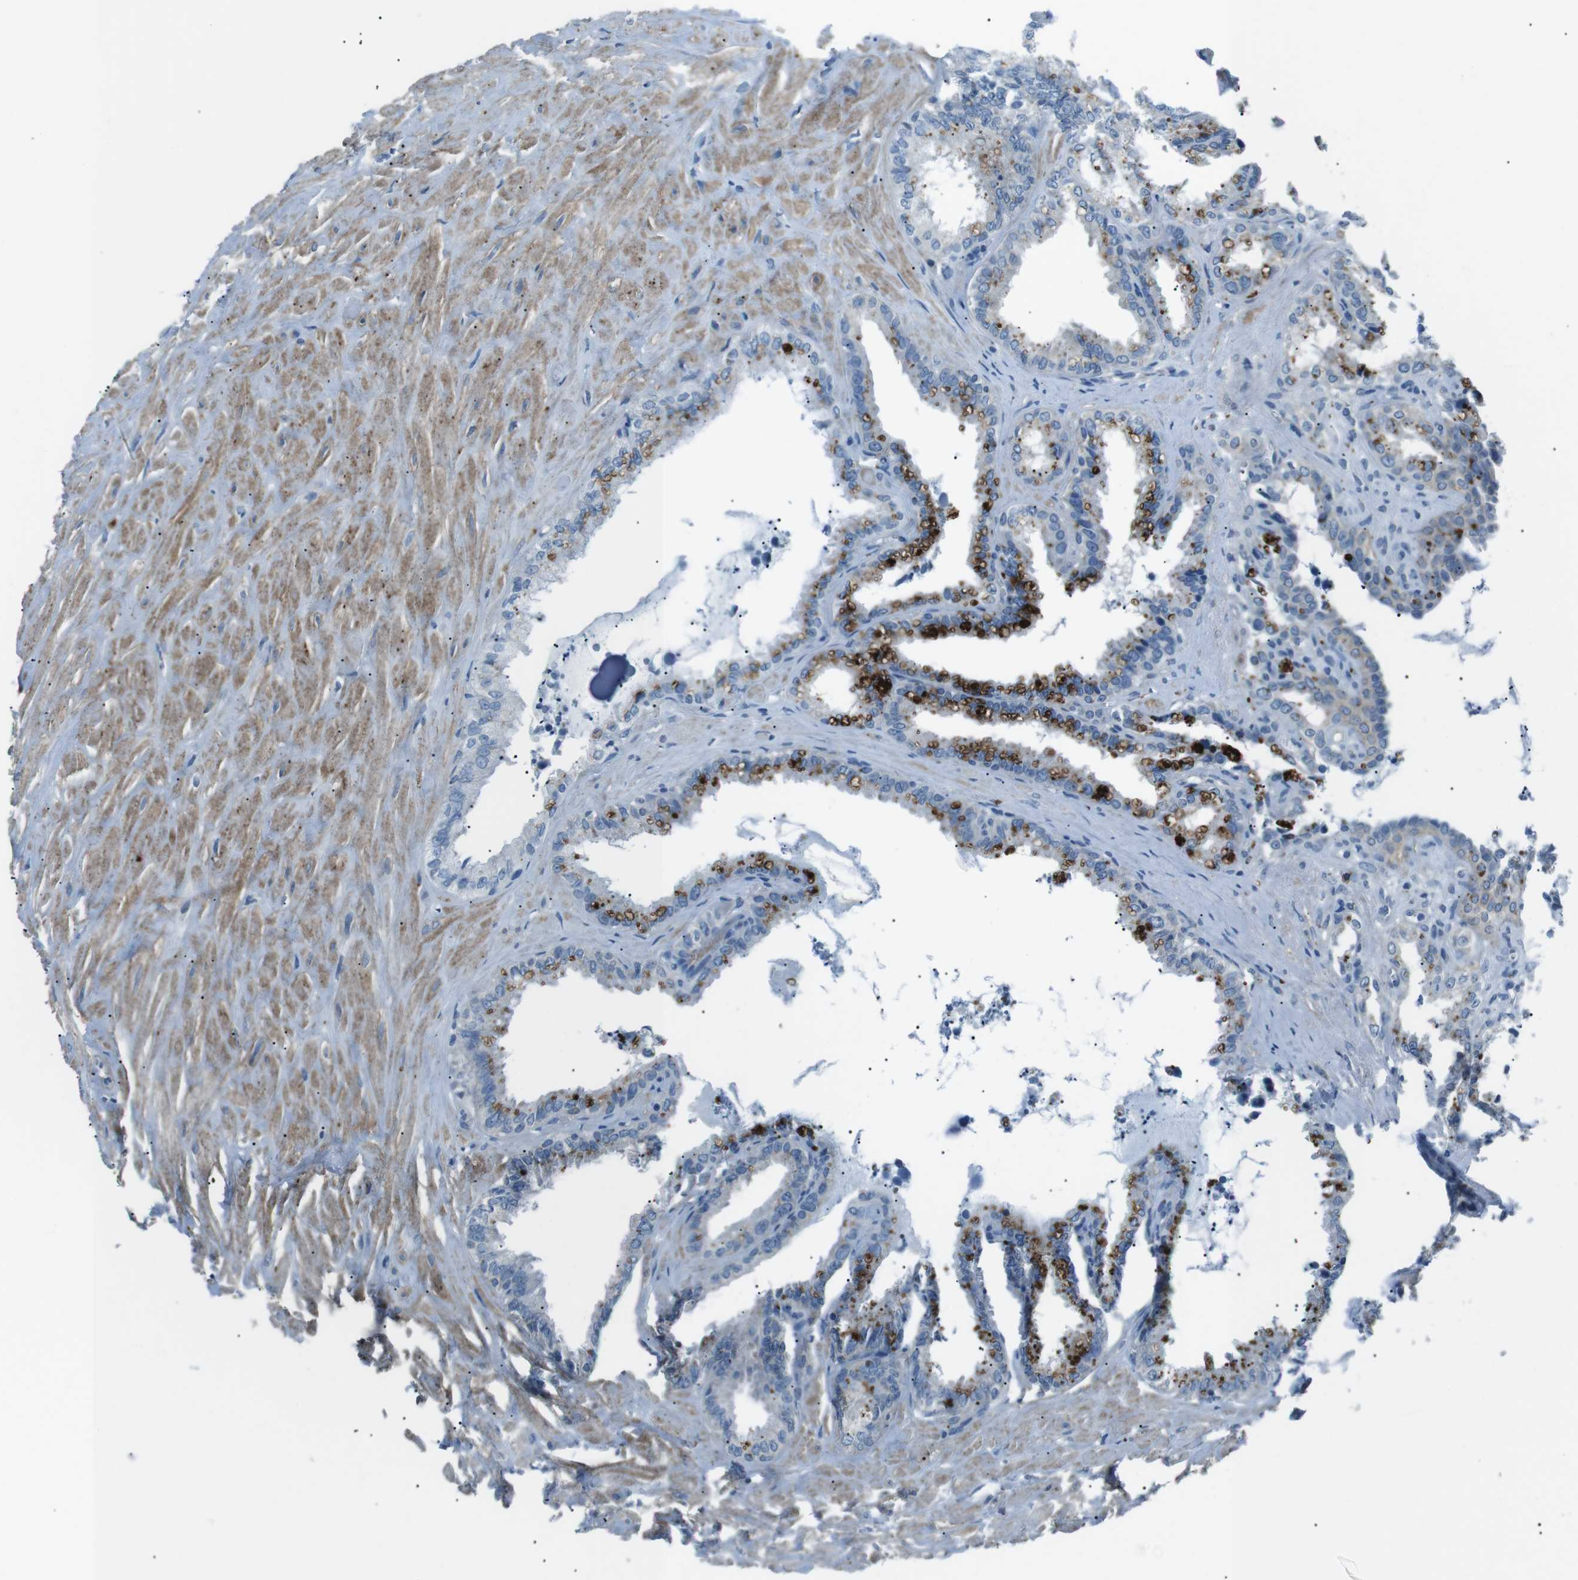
{"staining": {"intensity": "moderate", "quantity": "25%-75%", "location": "cytoplasmic/membranous"}, "tissue": "seminal vesicle", "cell_type": "Glandular cells", "image_type": "normal", "snomed": [{"axis": "morphology", "description": "Normal tissue, NOS"}, {"axis": "topography", "description": "Seminal veicle"}], "caption": "The micrograph exhibits immunohistochemical staining of benign seminal vesicle. There is moderate cytoplasmic/membranous staining is seen in about 25%-75% of glandular cells.", "gene": "ST6GAL1", "patient": {"sex": "male", "age": 64}}